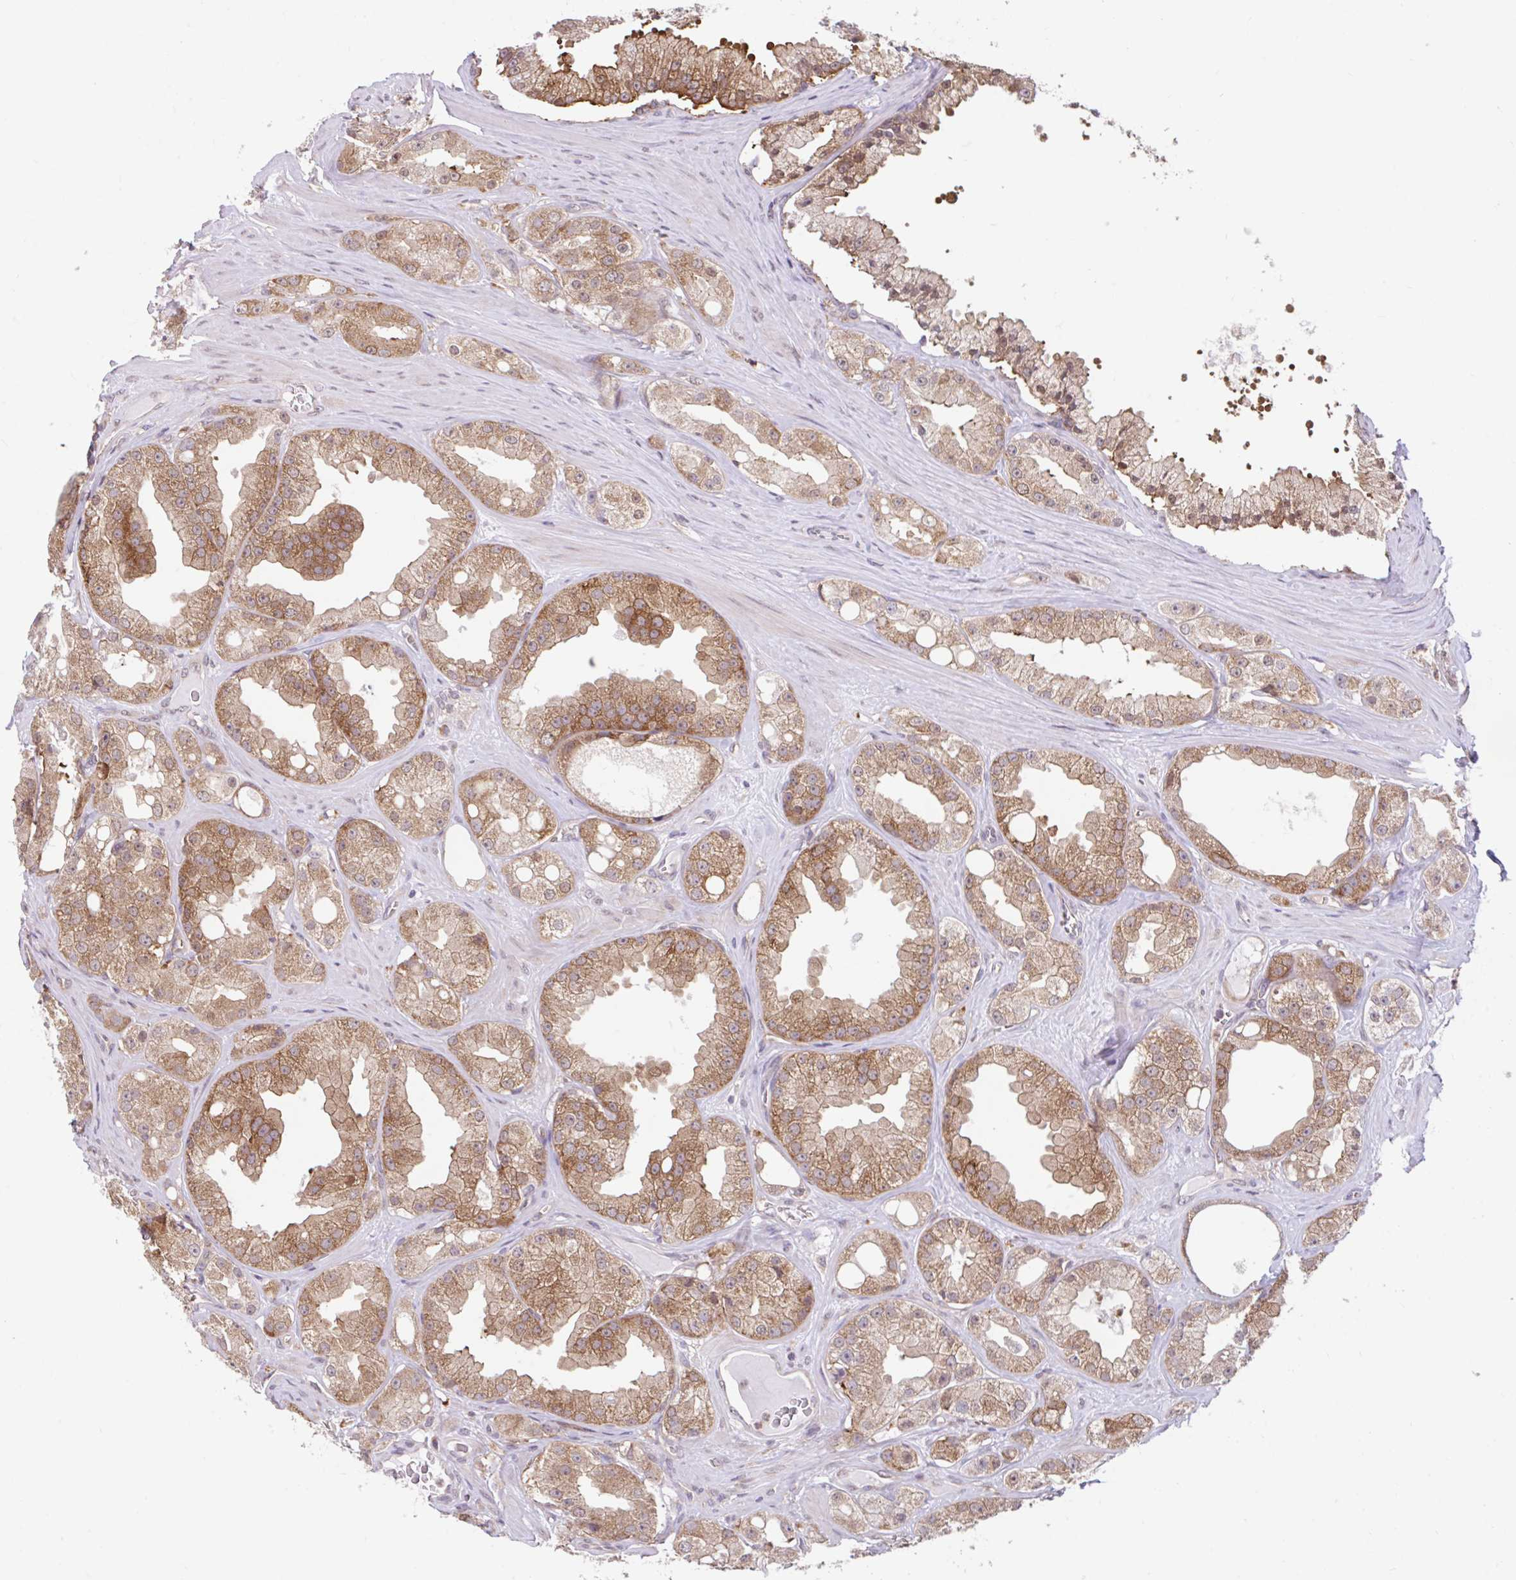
{"staining": {"intensity": "moderate", "quantity": "25%-75%", "location": "cytoplasmic/membranous,nuclear"}, "tissue": "prostate cancer", "cell_type": "Tumor cells", "image_type": "cancer", "snomed": [{"axis": "morphology", "description": "Adenocarcinoma, High grade"}, {"axis": "topography", "description": "Prostate"}], "caption": "This image exhibits immunohistochemistry staining of prostate cancer, with medium moderate cytoplasmic/membranous and nuclear positivity in about 25%-75% of tumor cells.", "gene": "RALBP1", "patient": {"sex": "male", "age": 66}}